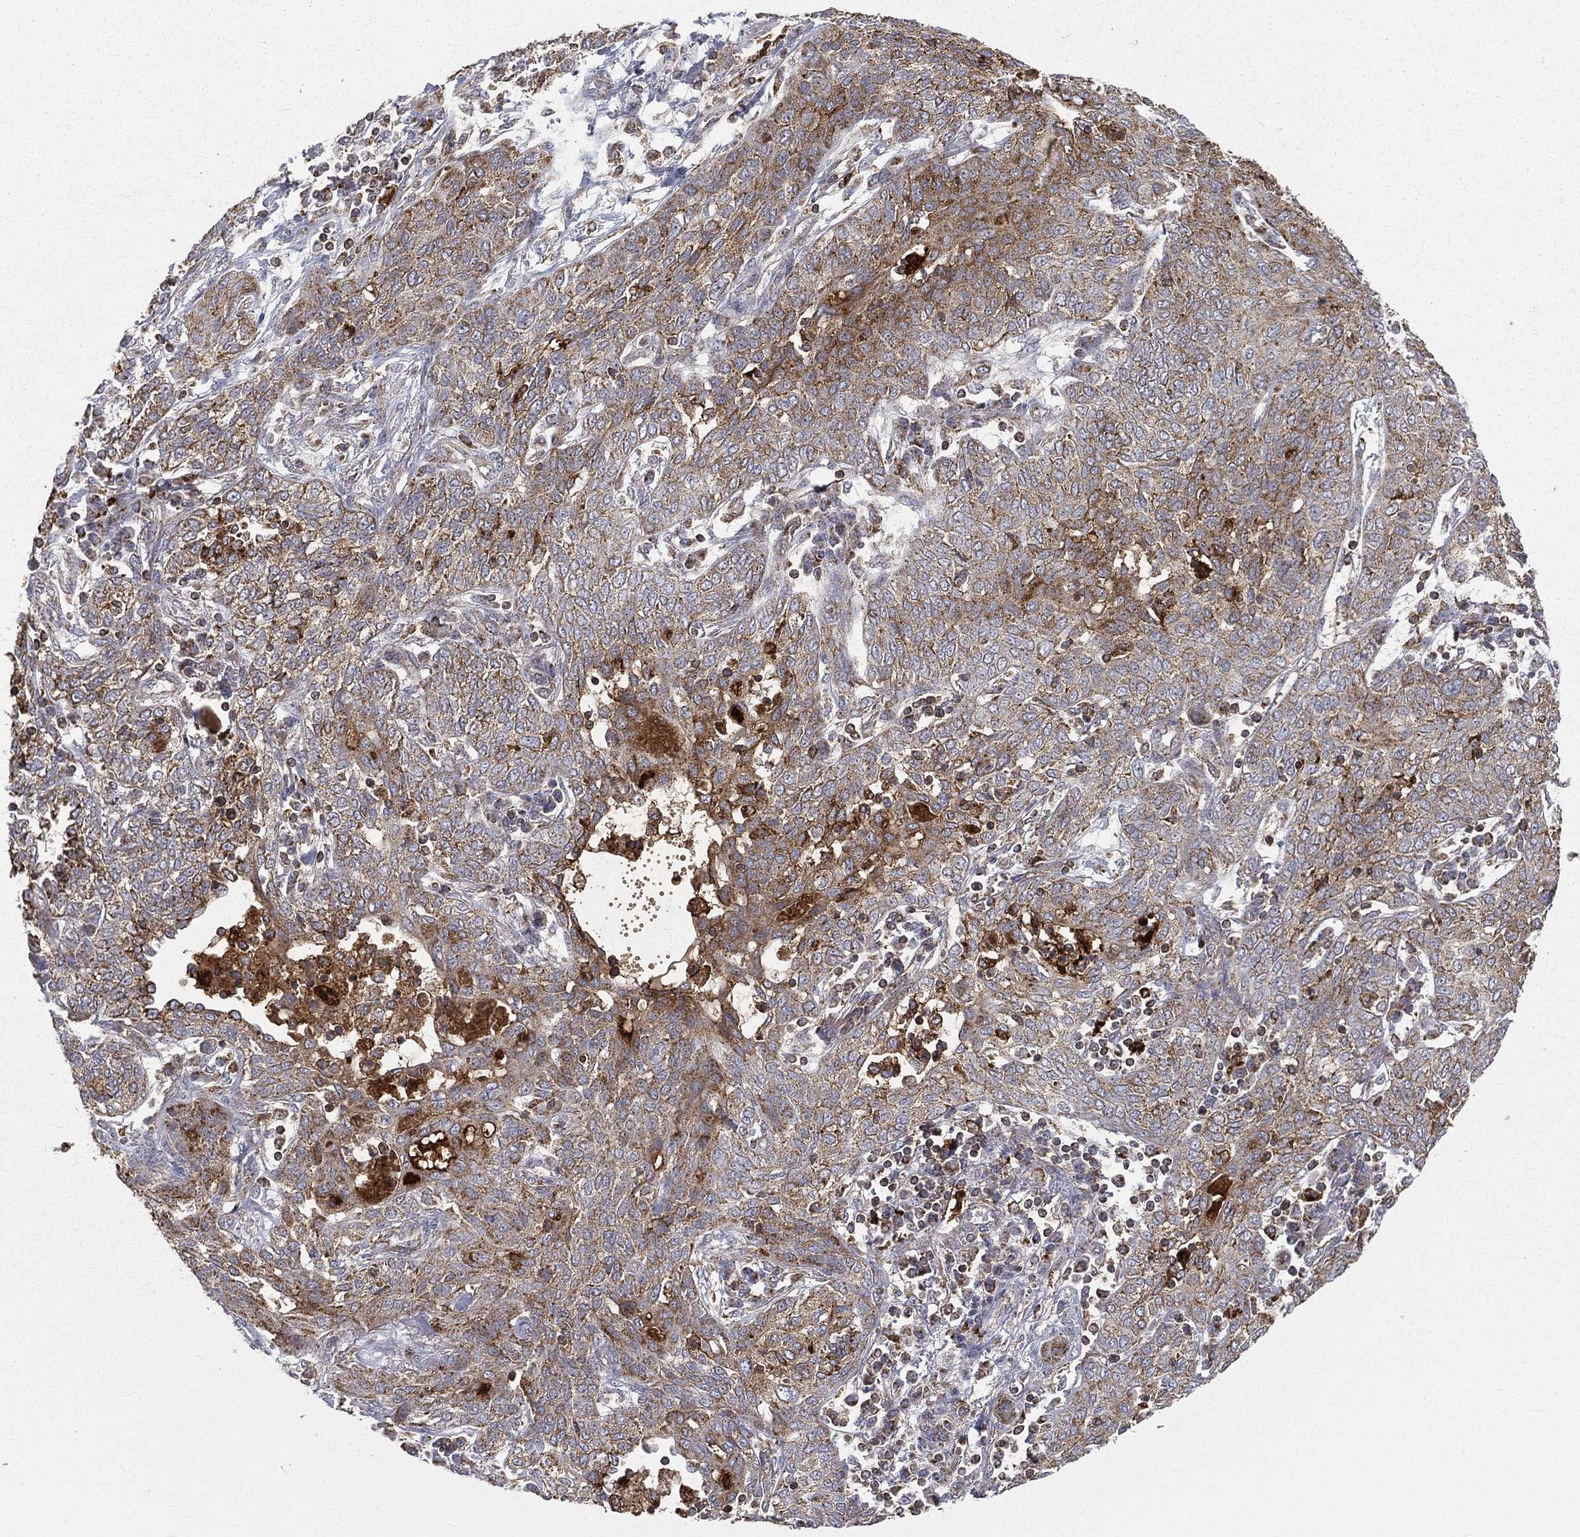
{"staining": {"intensity": "strong", "quantity": "25%-75%", "location": "cytoplasmic/membranous"}, "tissue": "lung cancer", "cell_type": "Tumor cells", "image_type": "cancer", "snomed": [{"axis": "morphology", "description": "Squamous cell carcinoma, NOS"}, {"axis": "topography", "description": "Lung"}], "caption": "Human lung cancer (squamous cell carcinoma) stained with a protein marker exhibits strong staining in tumor cells.", "gene": "RIN3", "patient": {"sex": "female", "age": 70}}